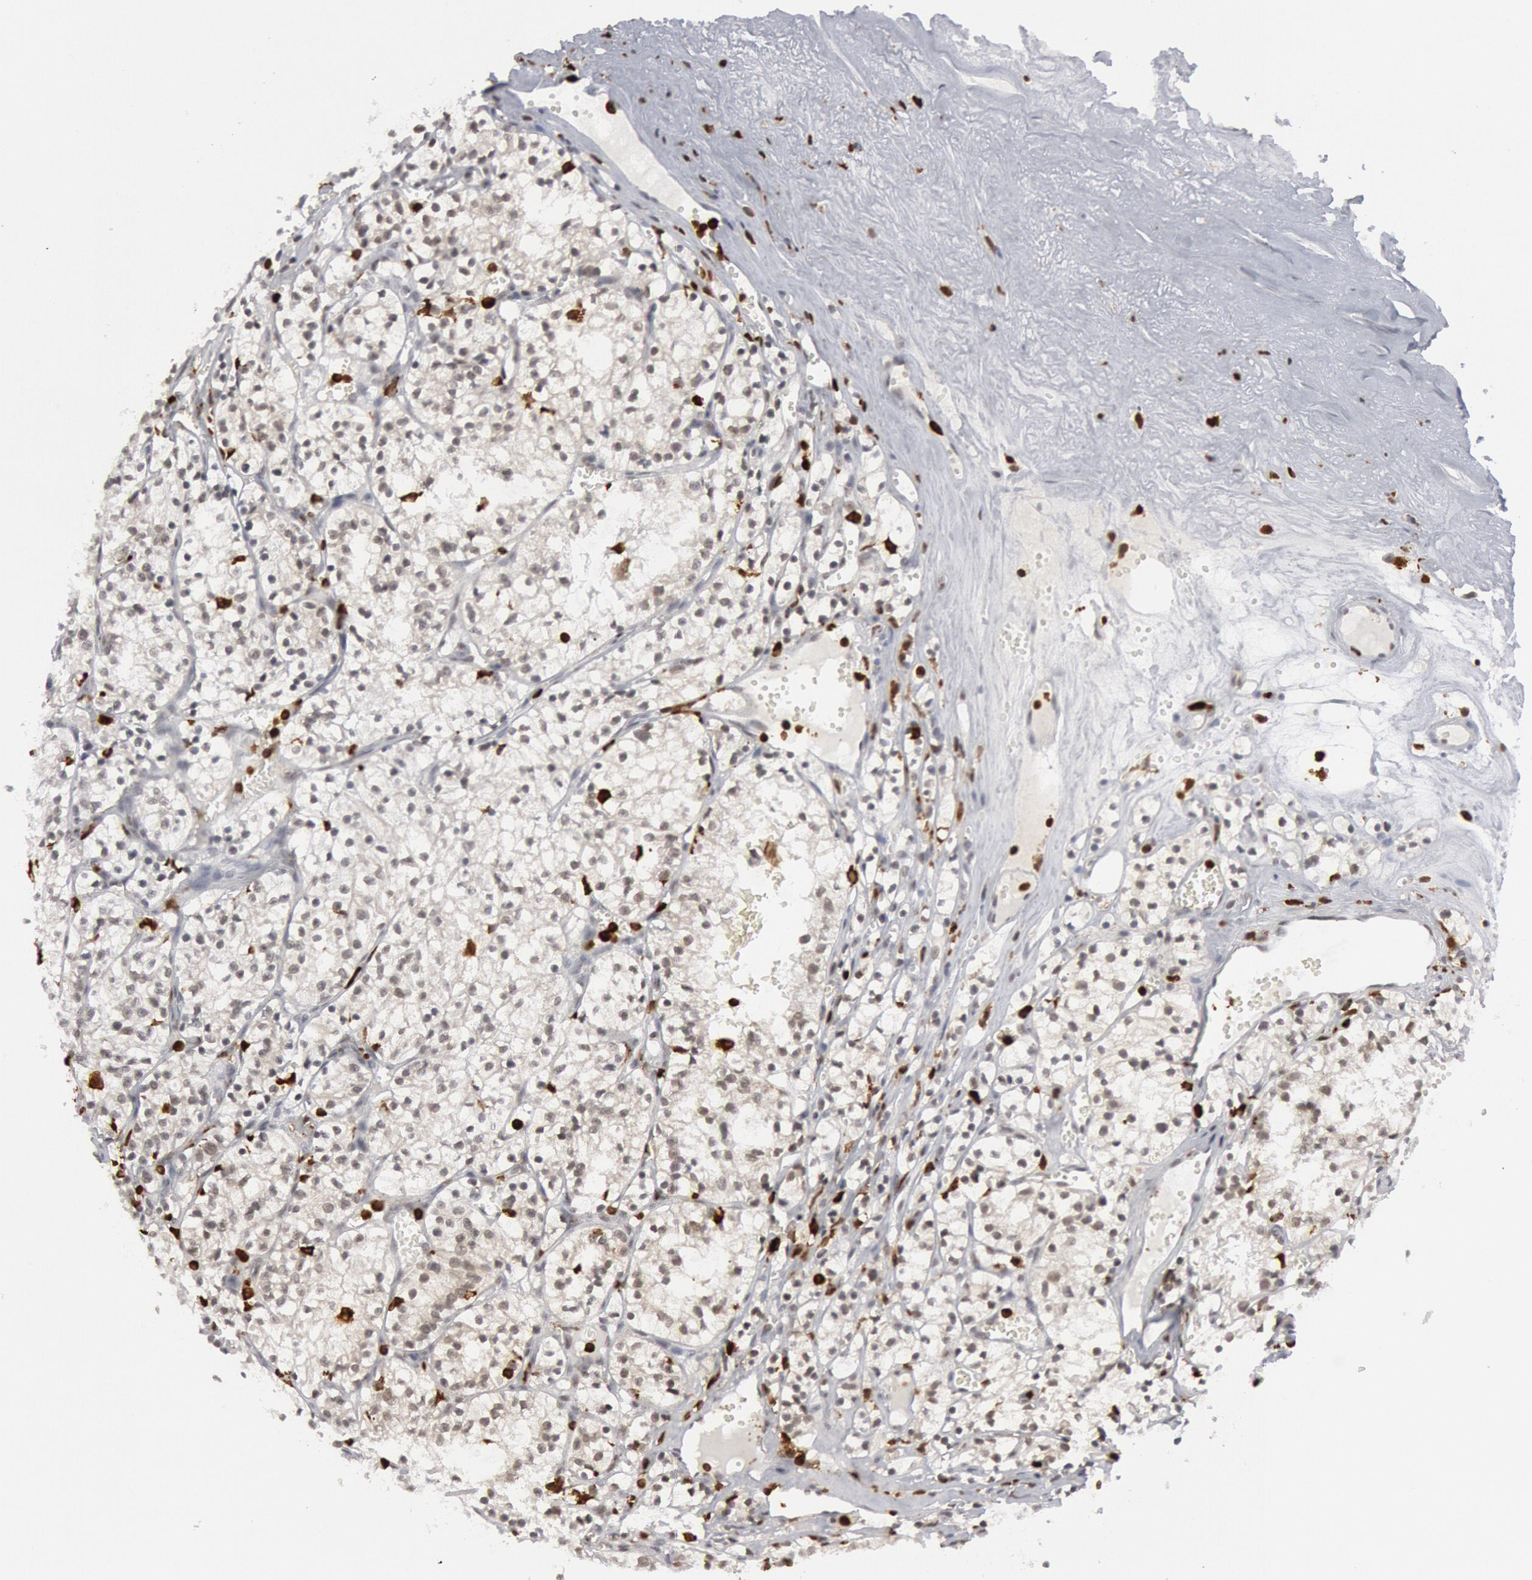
{"staining": {"intensity": "negative", "quantity": "none", "location": "none"}, "tissue": "renal cancer", "cell_type": "Tumor cells", "image_type": "cancer", "snomed": [{"axis": "morphology", "description": "Adenocarcinoma, NOS"}, {"axis": "topography", "description": "Kidney"}], "caption": "This histopathology image is of renal cancer (adenocarcinoma) stained with immunohistochemistry to label a protein in brown with the nuclei are counter-stained blue. There is no positivity in tumor cells.", "gene": "PTPN6", "patient": {"sex": "male", "age": 61}}